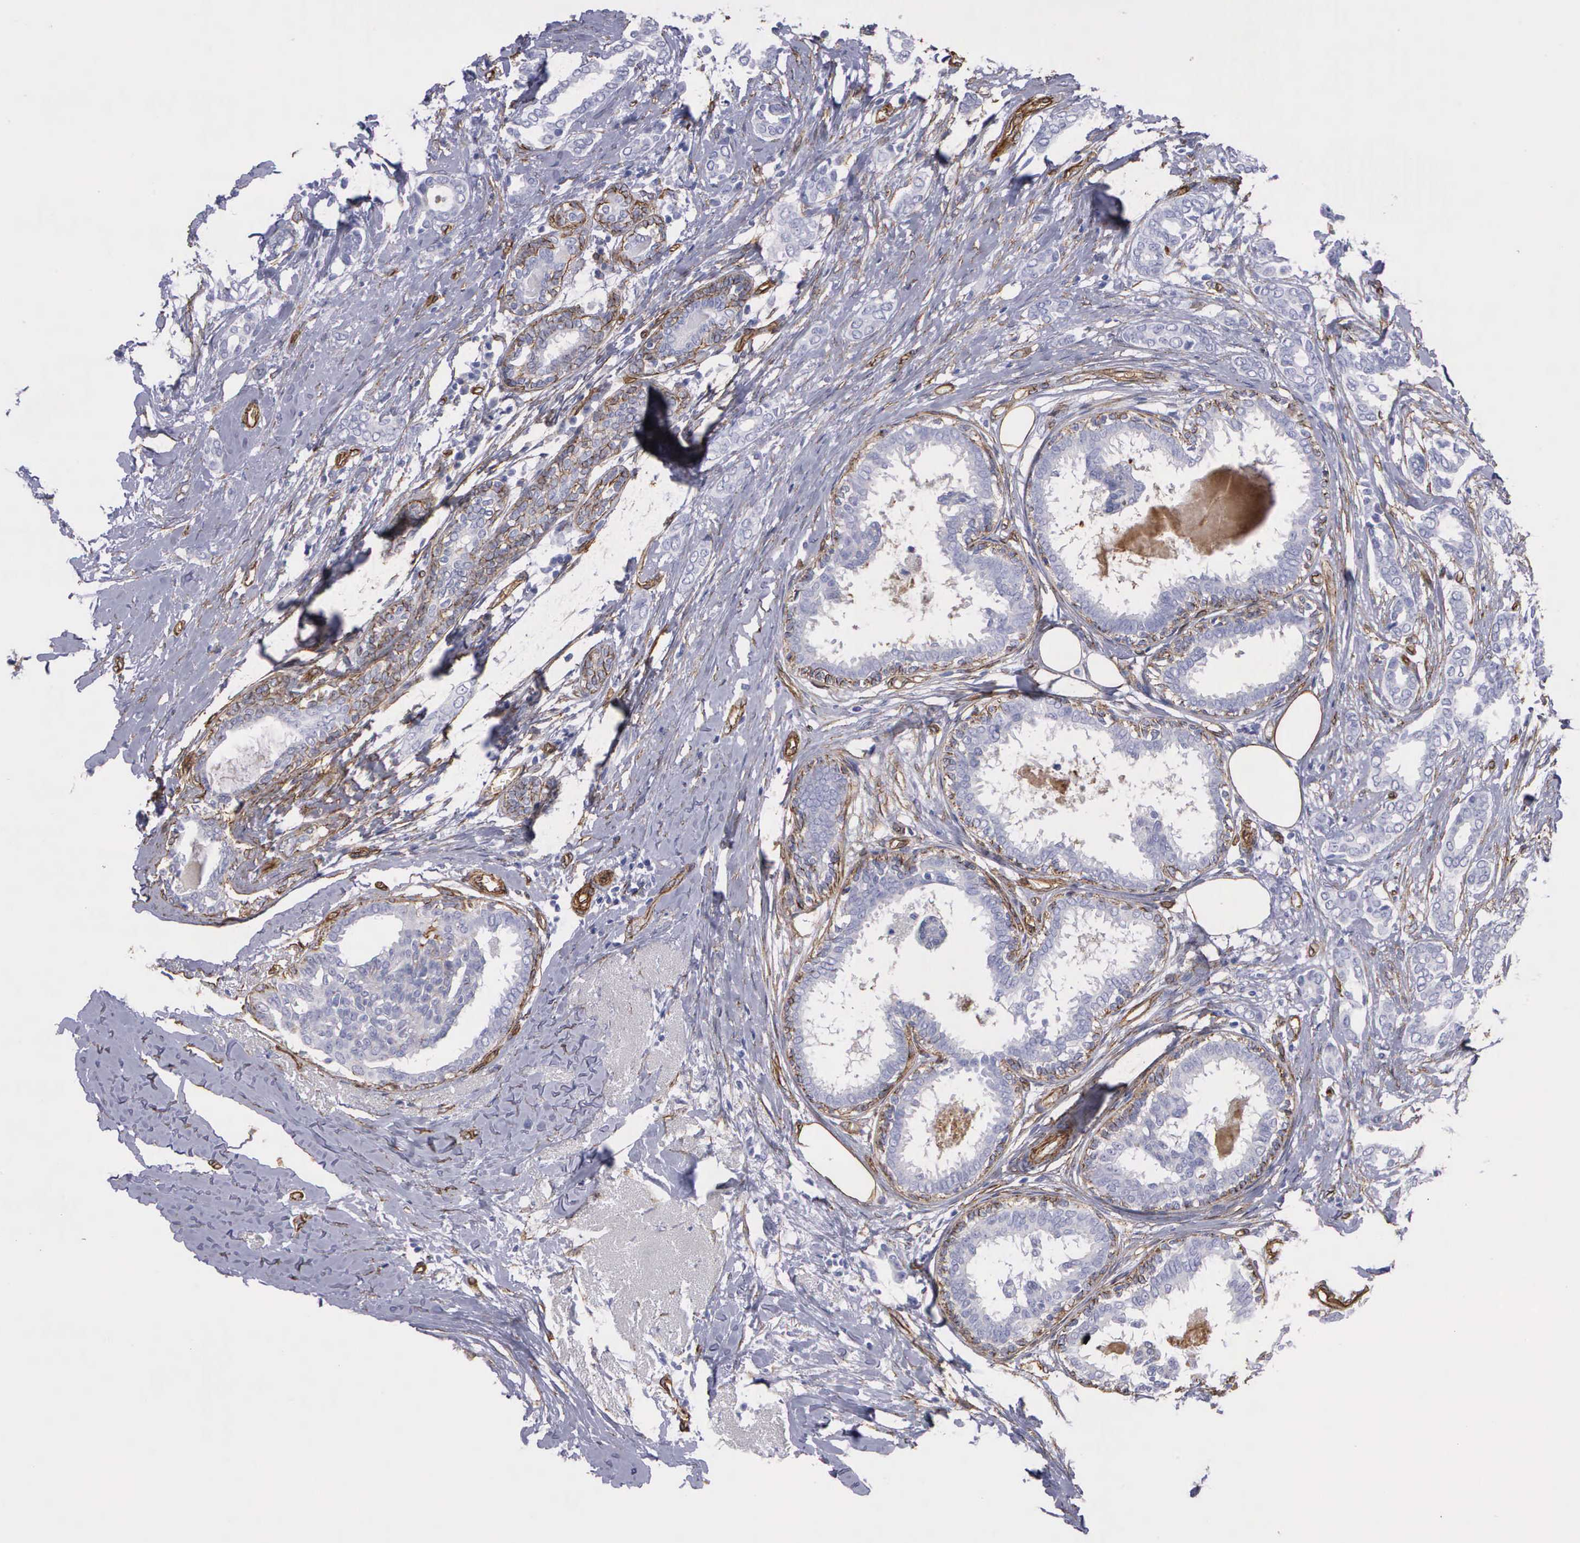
{"staining": {"intensity": "moderate", "quantity": "<25%", "location": "cytoplasmic/membranous"}, "tissue": "breast cancer", "cell_type": "Tumor cells", "image_type": "cancer", "snomed": [{"axis": "morphology", "description": "Duct carcinoma"}, {"axis": "topography", "description": "Breast"}], "caption": "This micrograph shows IHC staining of breast cancer (intraductal carcinoma), with low moderate cytoplasmic/membranous expression in about <25% of tumor cells.", "gene": "MAGEB10", "patient": {"sex": "female", "age": 50}}